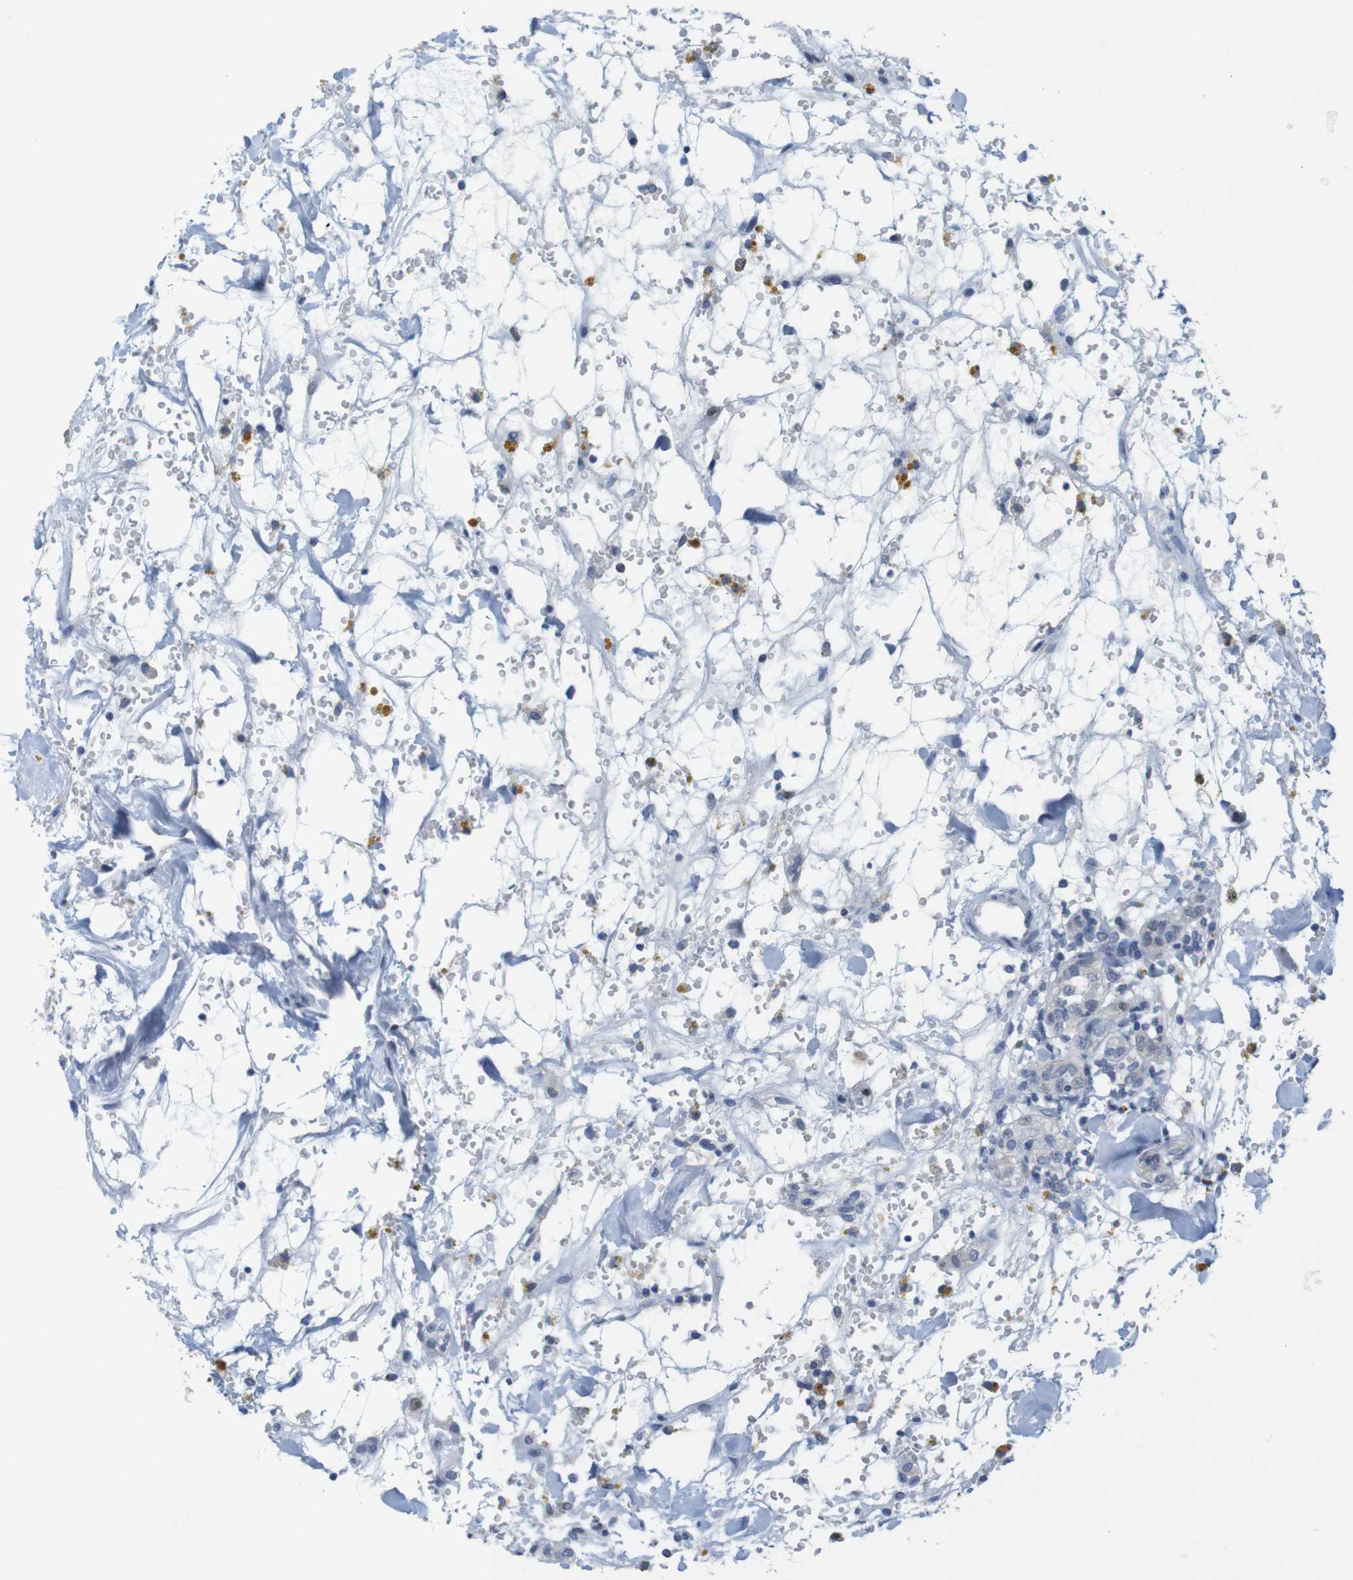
{"staining": {"intensity": "negative", "quantity": "none", "location": "none"}, "tissue": "renal cancer", "cell_type": "Tumor cells", "image_type": "cancer", "snomed": [{"axis": "morphology", "description": "Adenocarcinoma, NOS"}, {"axis": "topography", "description": "Kidney"}], "caption": "Renal cancer was stained to show a protein in brown. There is no significant staining in tumor cells.", "gene": "CDK2", "patient": {"sex": "male", "age": 61}}